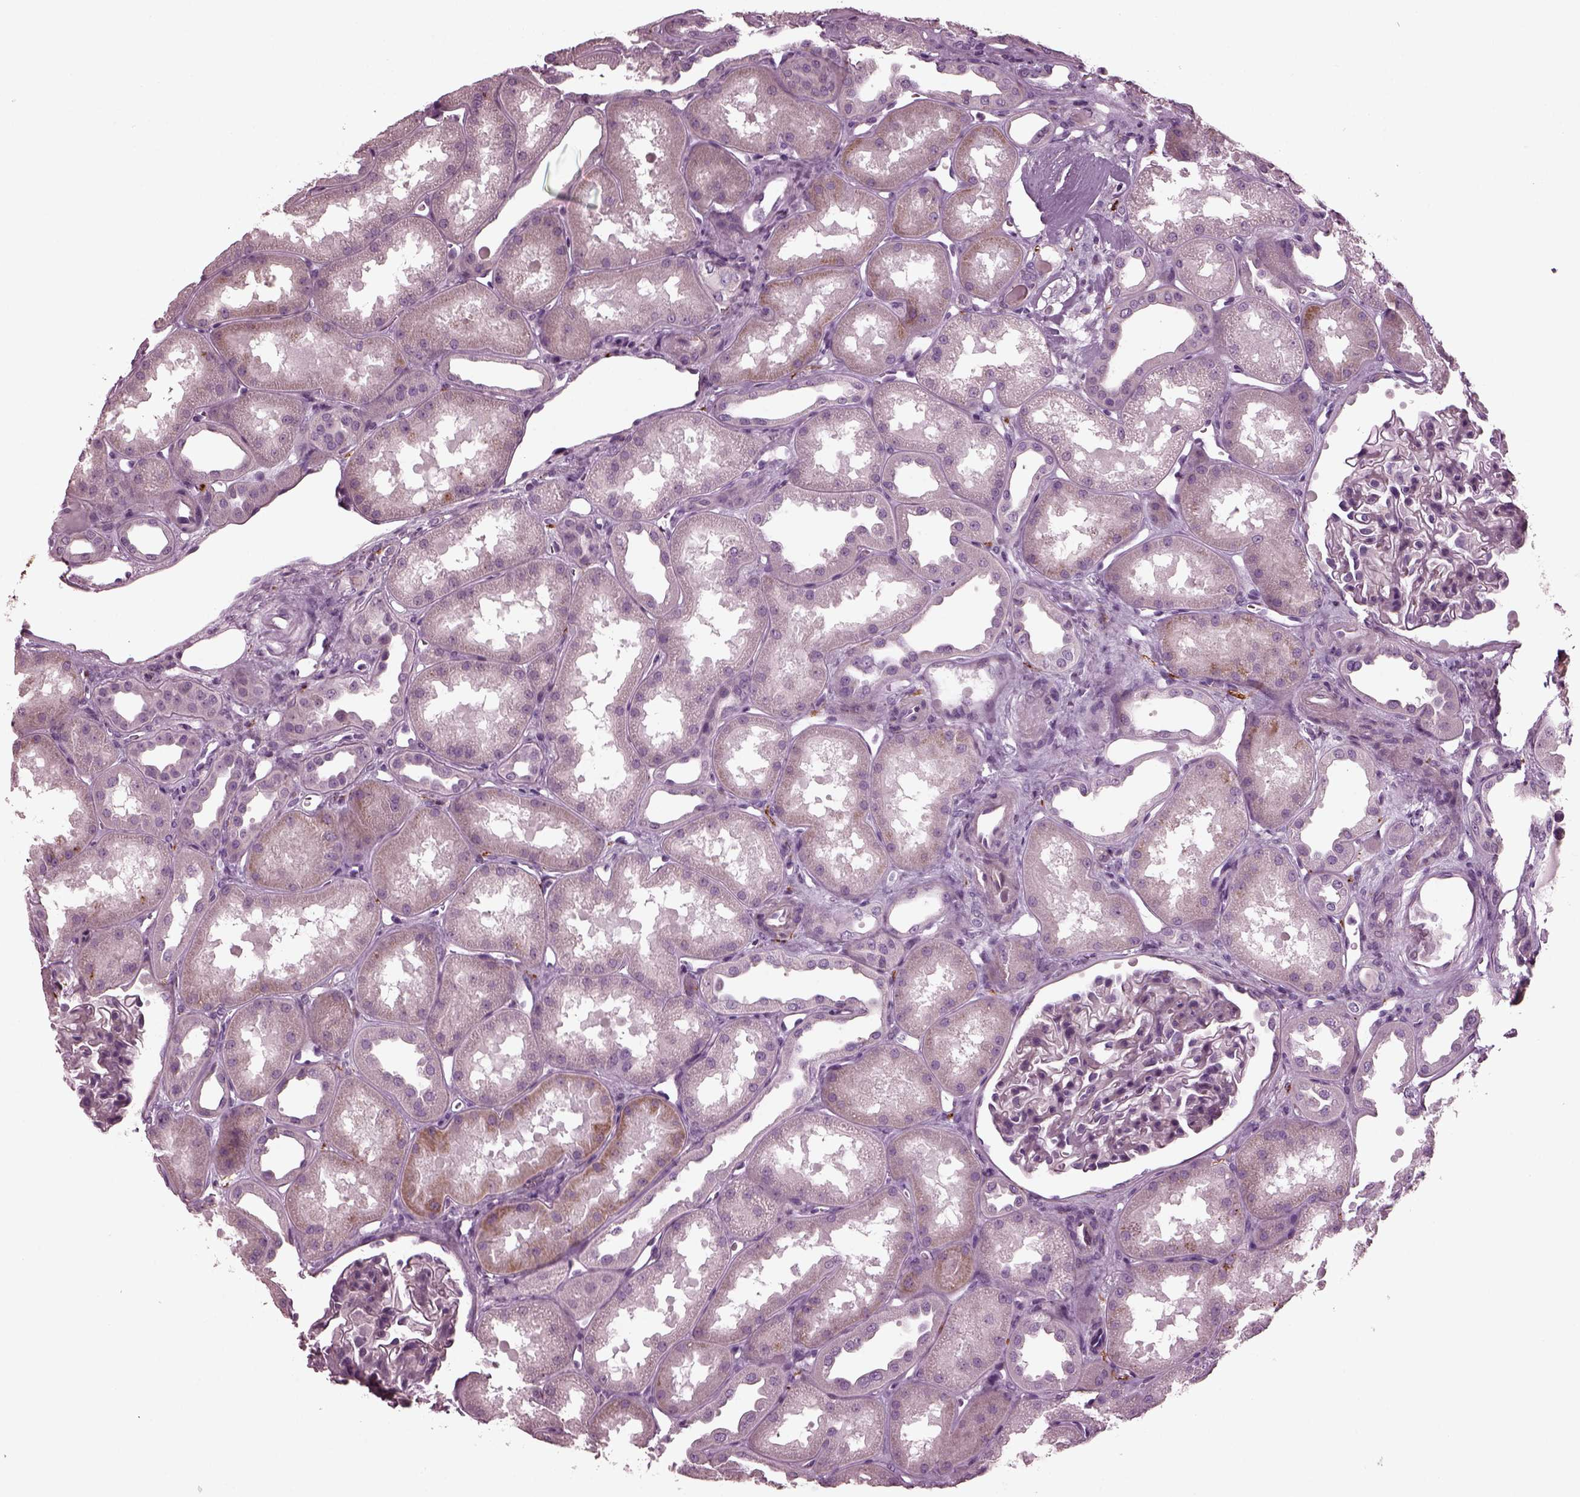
{"staining": {"intensity": "negative", "quantity": "none", "location": "none"}, "tissue": "kidney", "cell_type": "Cells in glomeruli", "image_type": "normal", "snomed": [{"axis": "morphology", "description": "Normal tissue, NOS"}, {"axis": "topography", "description": "Kidney"}], "caption": "The photomicrograph displays no staining of cells in glomeruli in normal kidney.", "gene": "GDF11", "patient": {"sex": "male", "age": 61}}